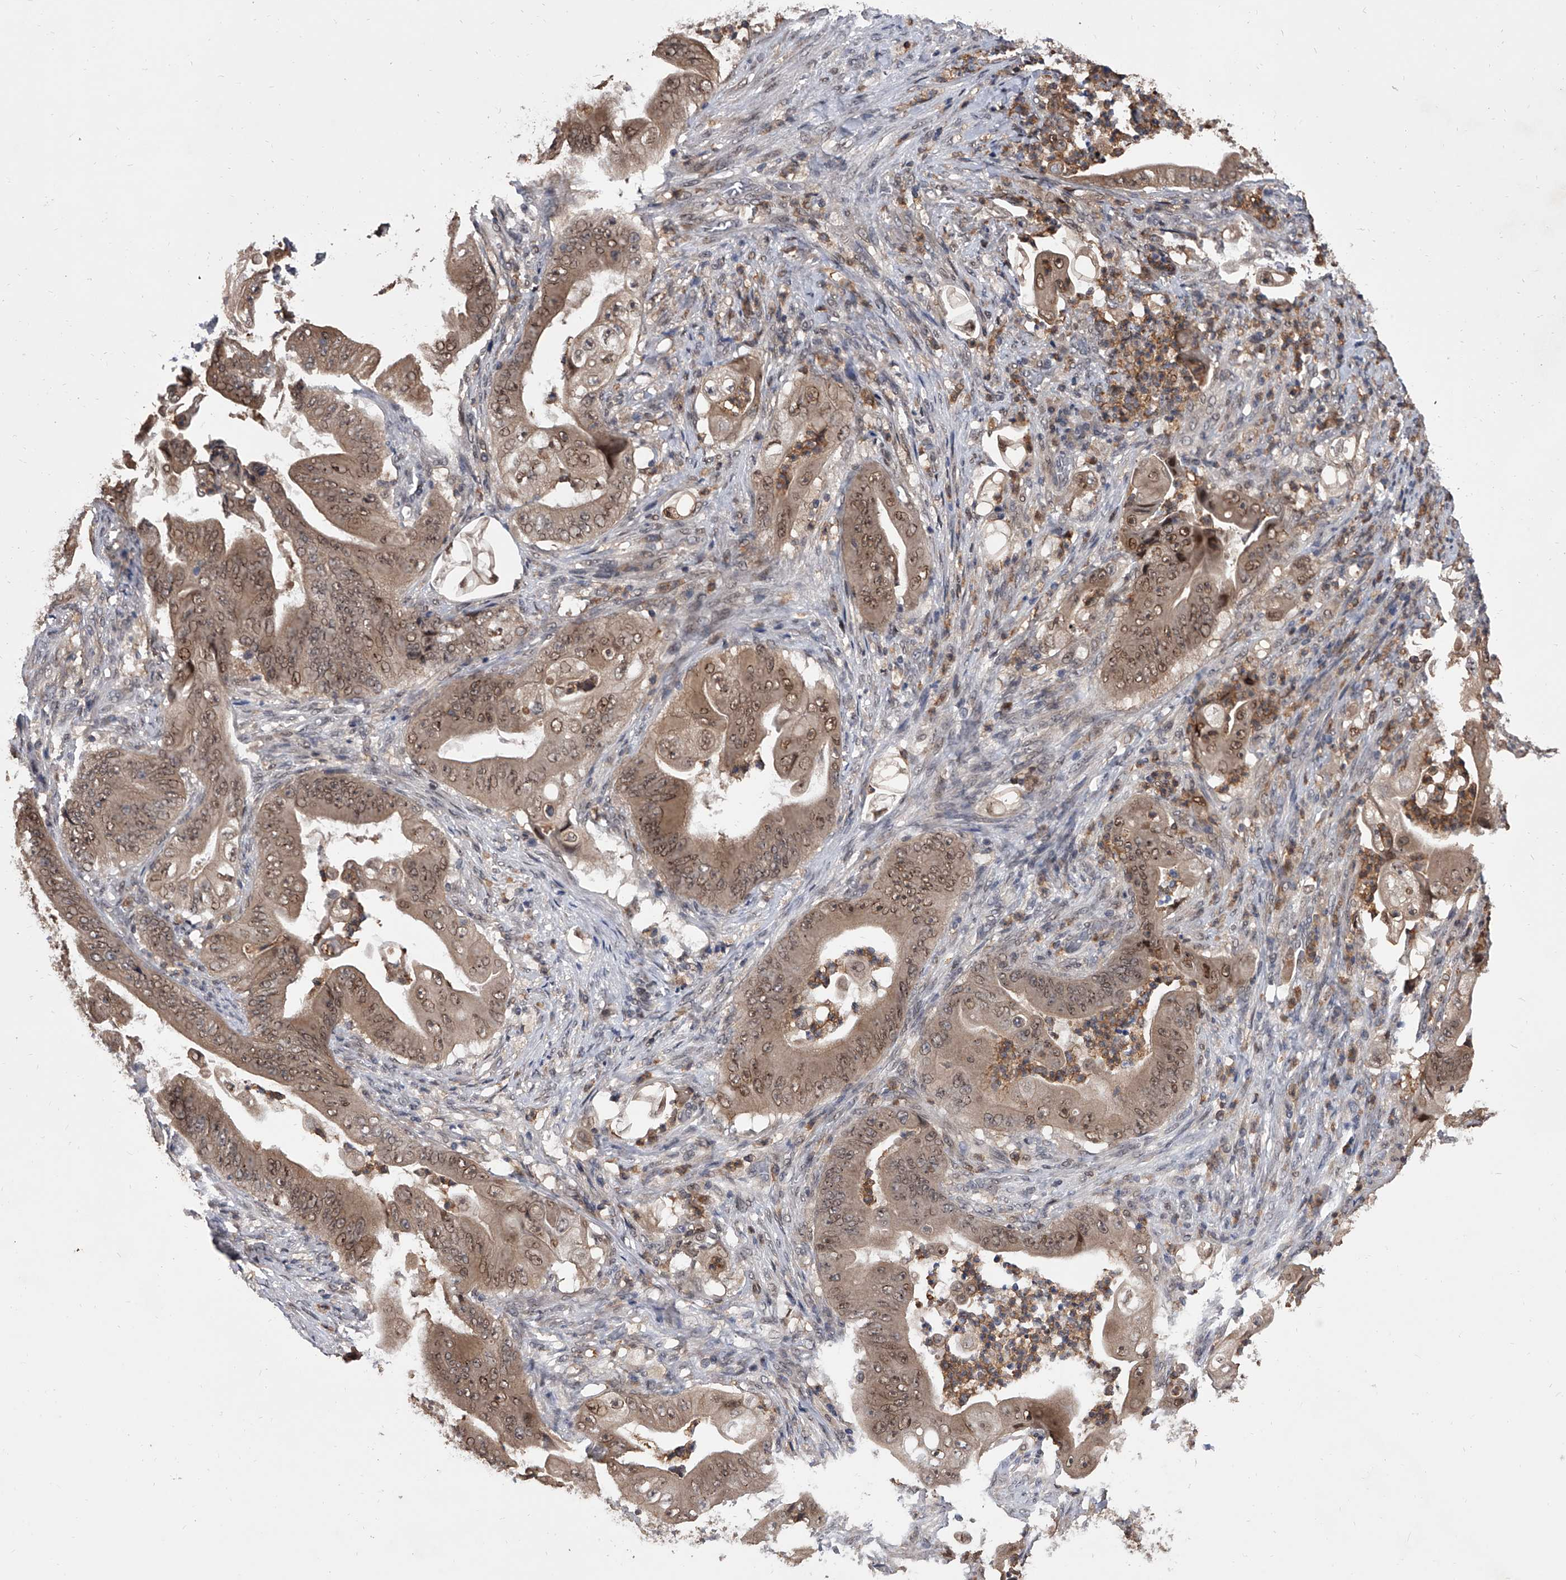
{"staining": {"intensity": "moderate", "quantity": ">75%", "location": "cytoplasmic/membranous,nuclear"}, "tissue": "stomach cancer", "cell_type": "Tumor cells", "image_type": "cancer", "snomed": [{"axis": "morphology", "description": "Adenocarcinoma, NOS"}, {"axis": "topography", "description": "Stomach"}], "caption": "Human adenocarcinoma (stomach) stained with a protein marker exhibits moderate staining in tumor cells.", "gene": "BHLHE23", "patient": {"sex": "female", "age": 73}}